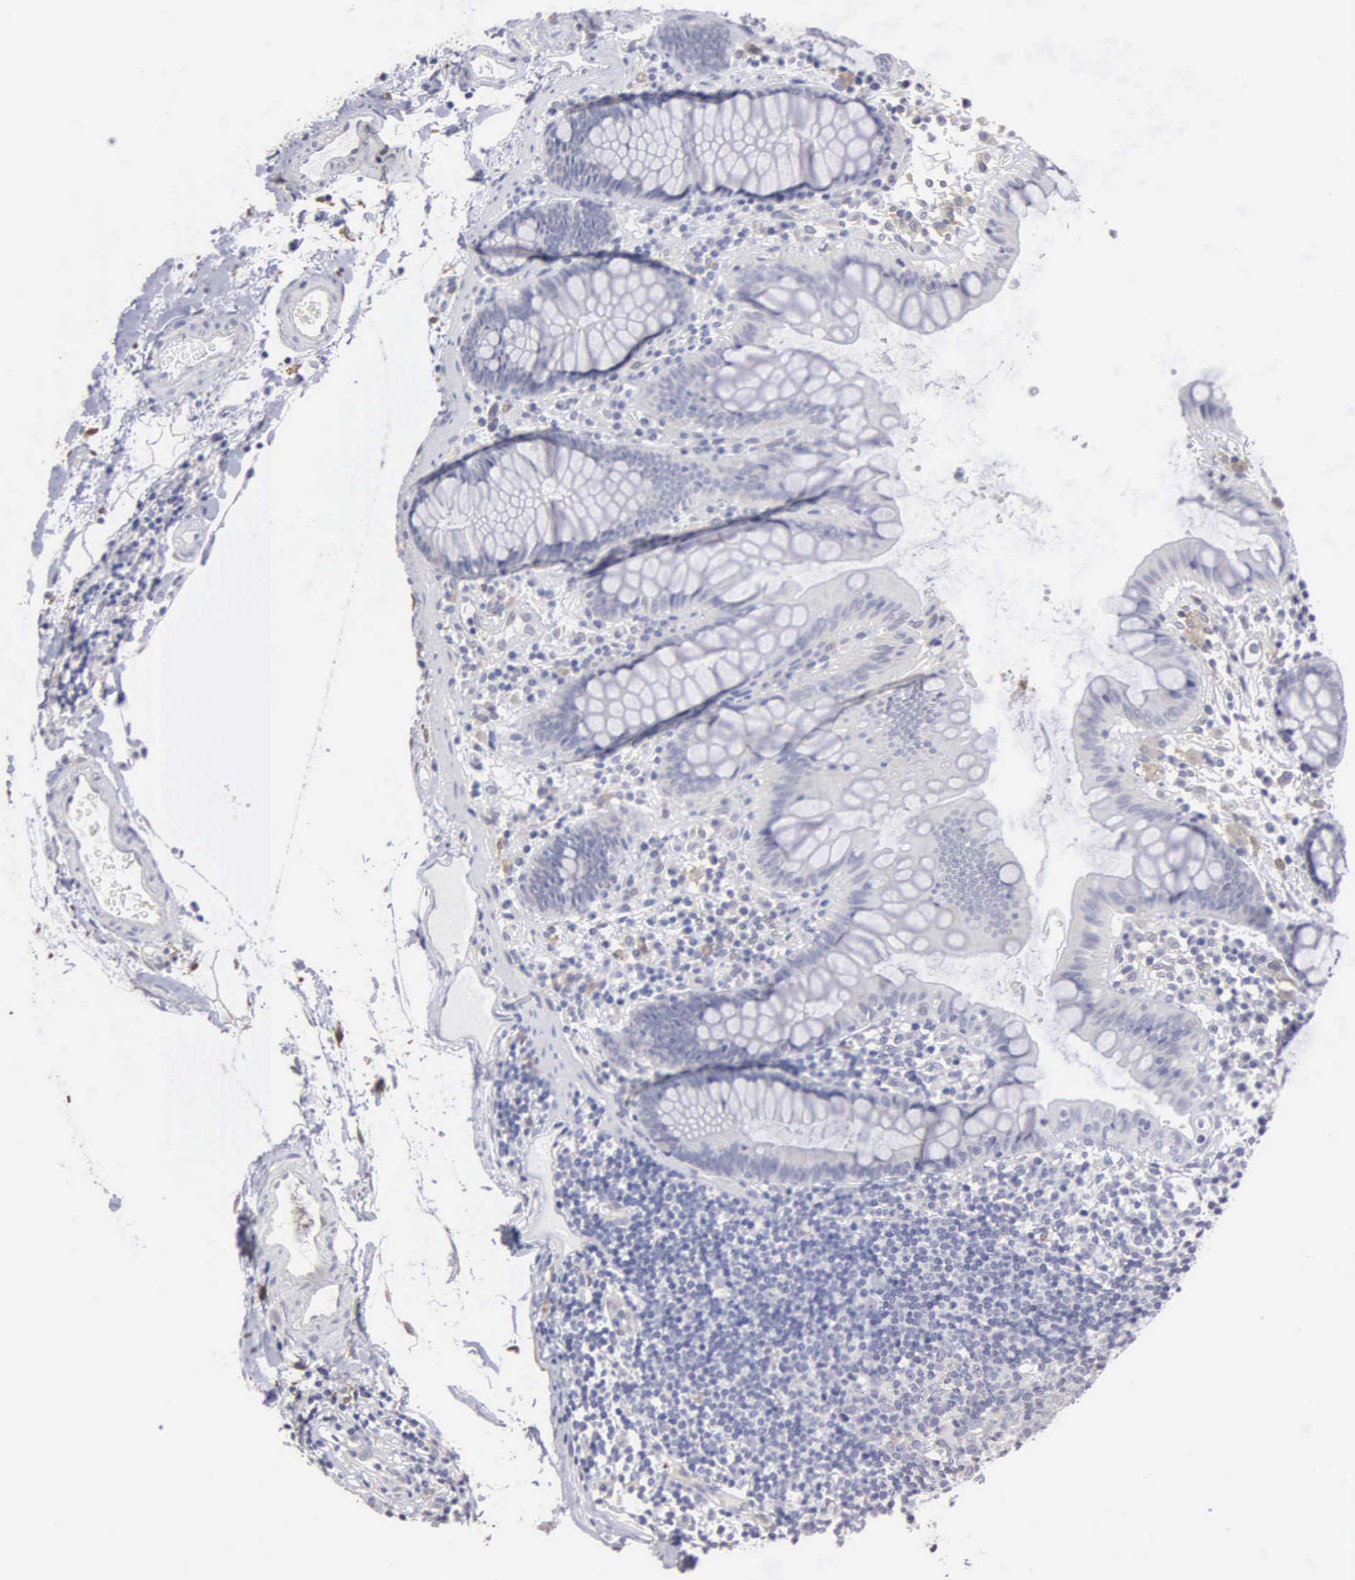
{"staining": {"intensity": "negative", "quantity": "none", "location": "none"}, "tissue": "colon", "cell_type": "Endothelial cells", "image_type": "normal", "snomed": [{"axis": "morphology", "description": "Normal tissue, NOS"}, {"axis": "topography", "description": "Colon"}], "caption": "Human colon stained for a protein using IHC shows no staining in endothelial cells.", "gene": "LIN52", "patient": {"sex": "female", "age": 78}}